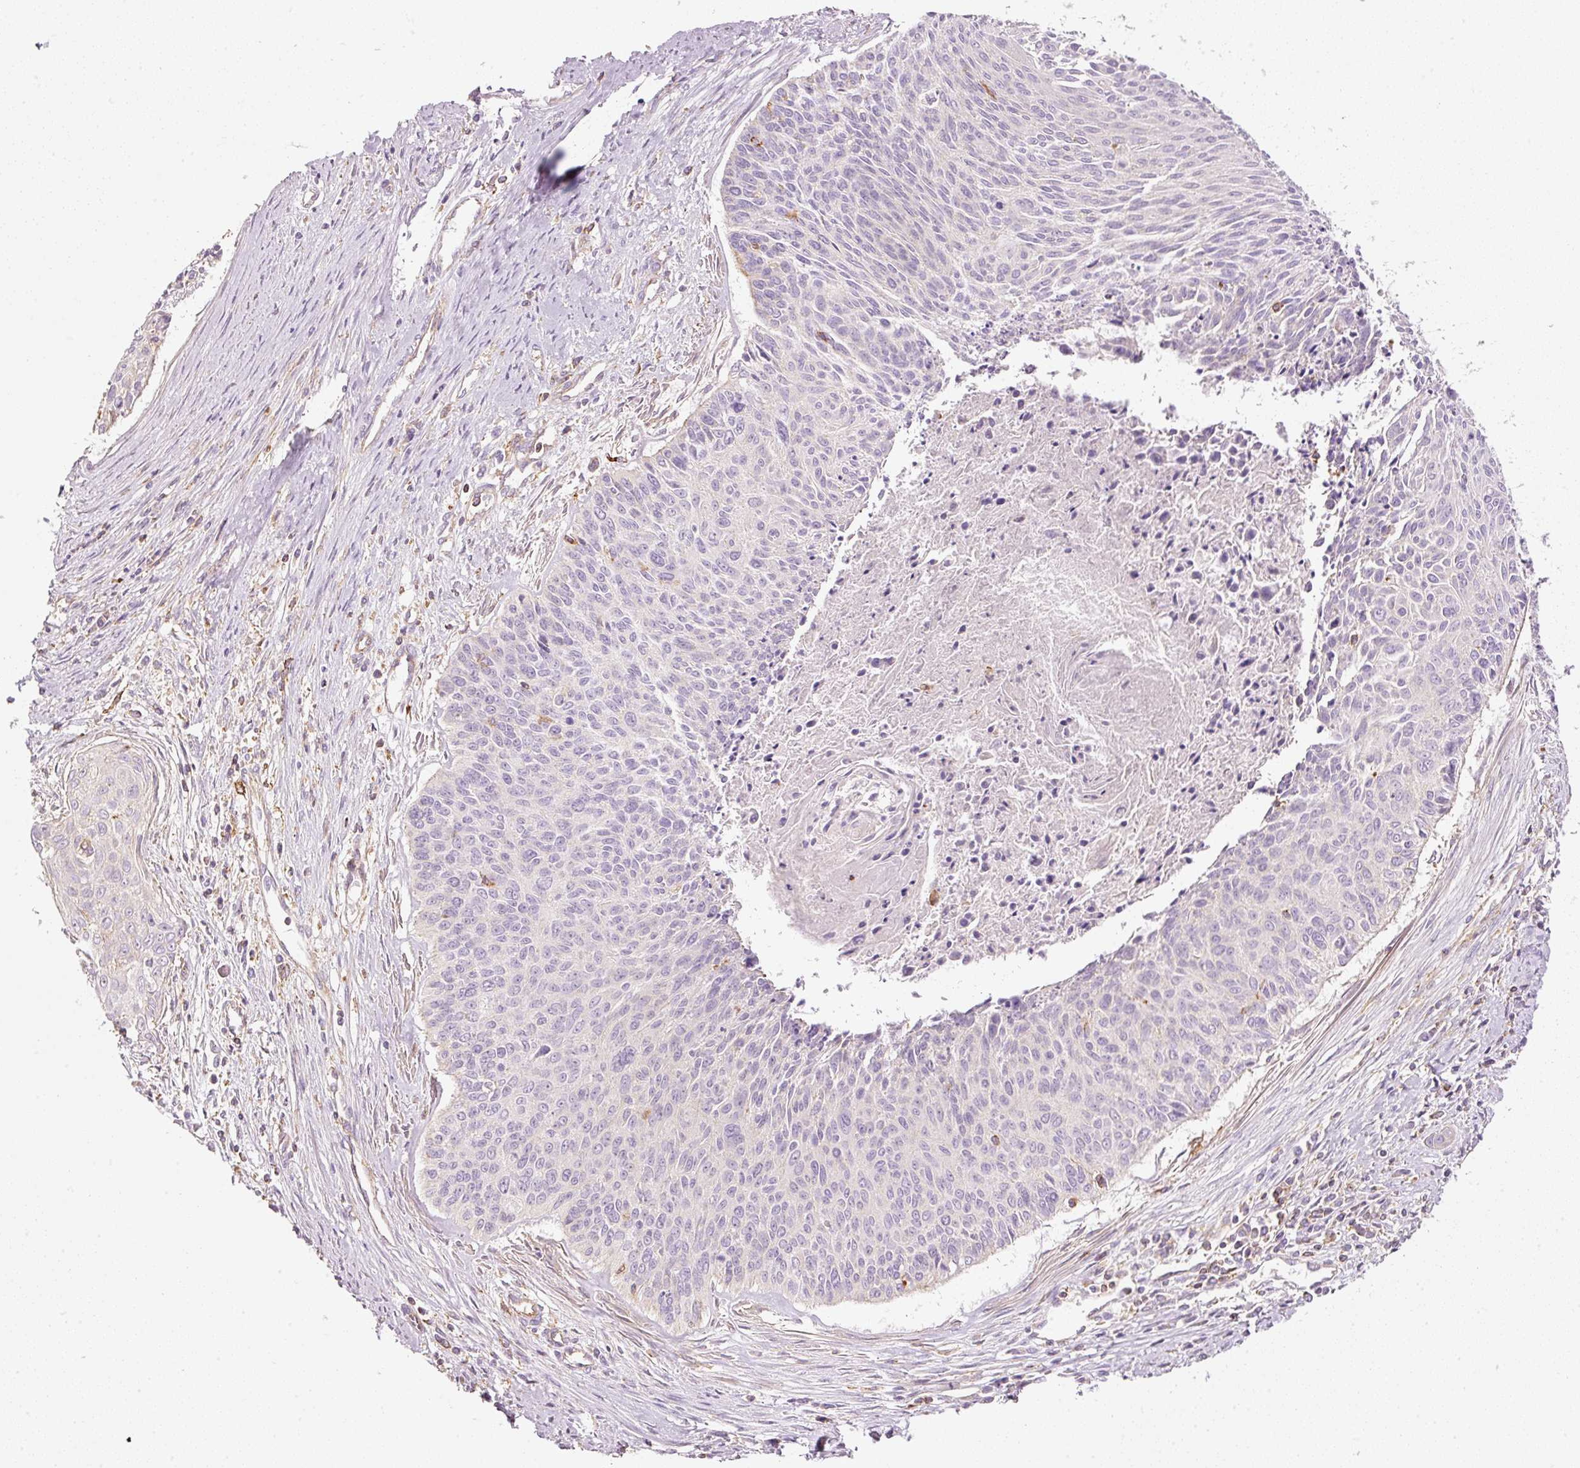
{"staining": {"intensity": "negative", "quantity": "none", "location": "none"}, "tissue": "cervical cancer", "cell_type": "Tumor cells", "image_type": "cancer", "snomed": [{"axis": "morphology", "description": "Squamous cell carcinoma, NOS"}, {"axis": "topography", "description": "Cervix"}], "caption": "Immunohistochemical staining of human cervical cancer (squamous cell carcinoma) exhibits no significant positivity in tumor cells.", "gene": "SIPA1", "patient": {"sex": "female", "age": 55}}